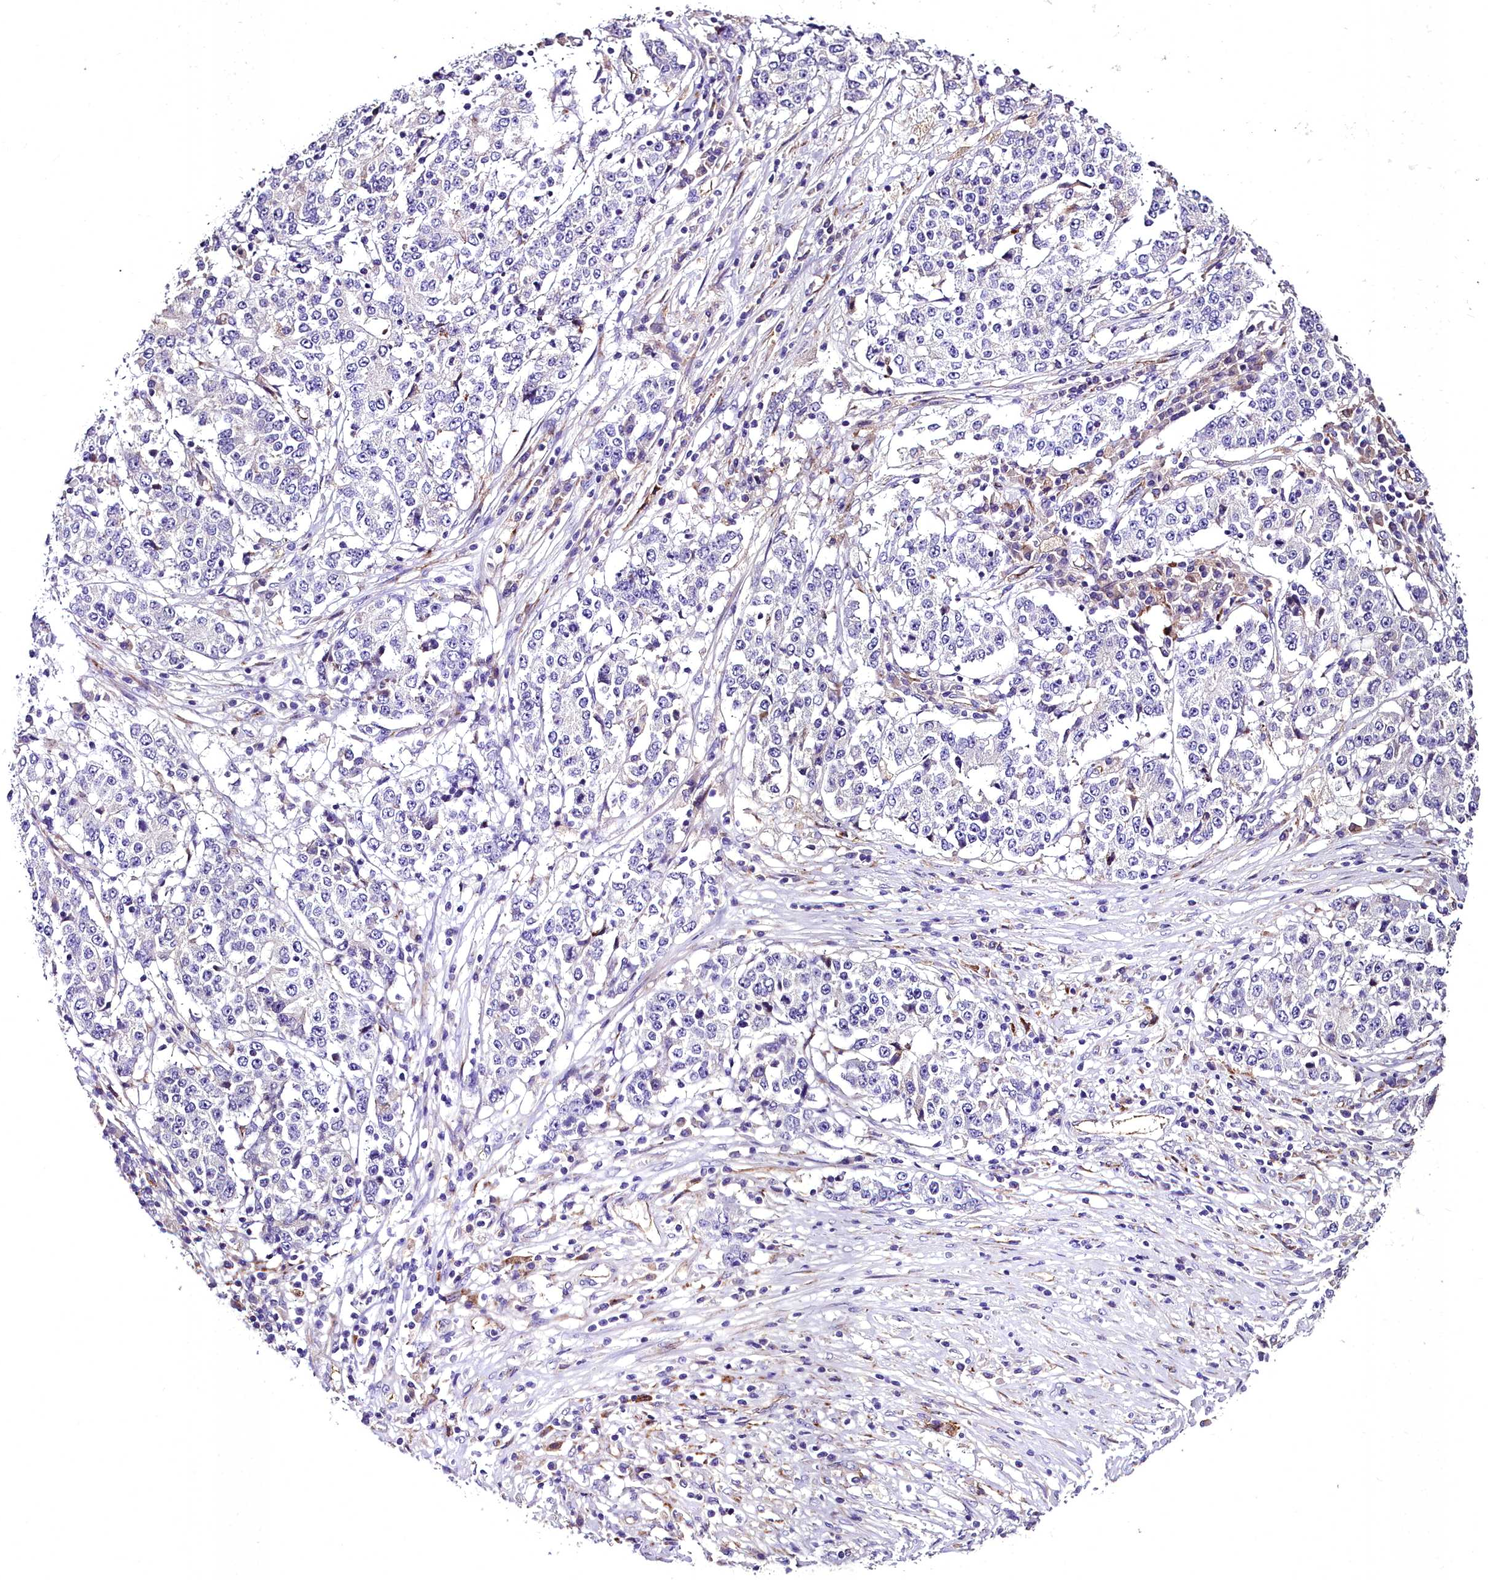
{"staining": {"intensity": "negative", "quantity": "none", "location": "none"}, "tissue": "stomach cancer", "cell_type": "Tumor cells", "image_type": "cancer", "snomed": [{"axis": "morphology", "description": "Adenocarcinoma, NOS"}, {"axis": "topography", "description": "Stomach"}], "caption": "Stomach adenocarcinoma was stained to show a protein in brown. There is no significant staining in tumor cells.", "gene": "MS4A18", "patient": {"sex": "male", "age": 59}}